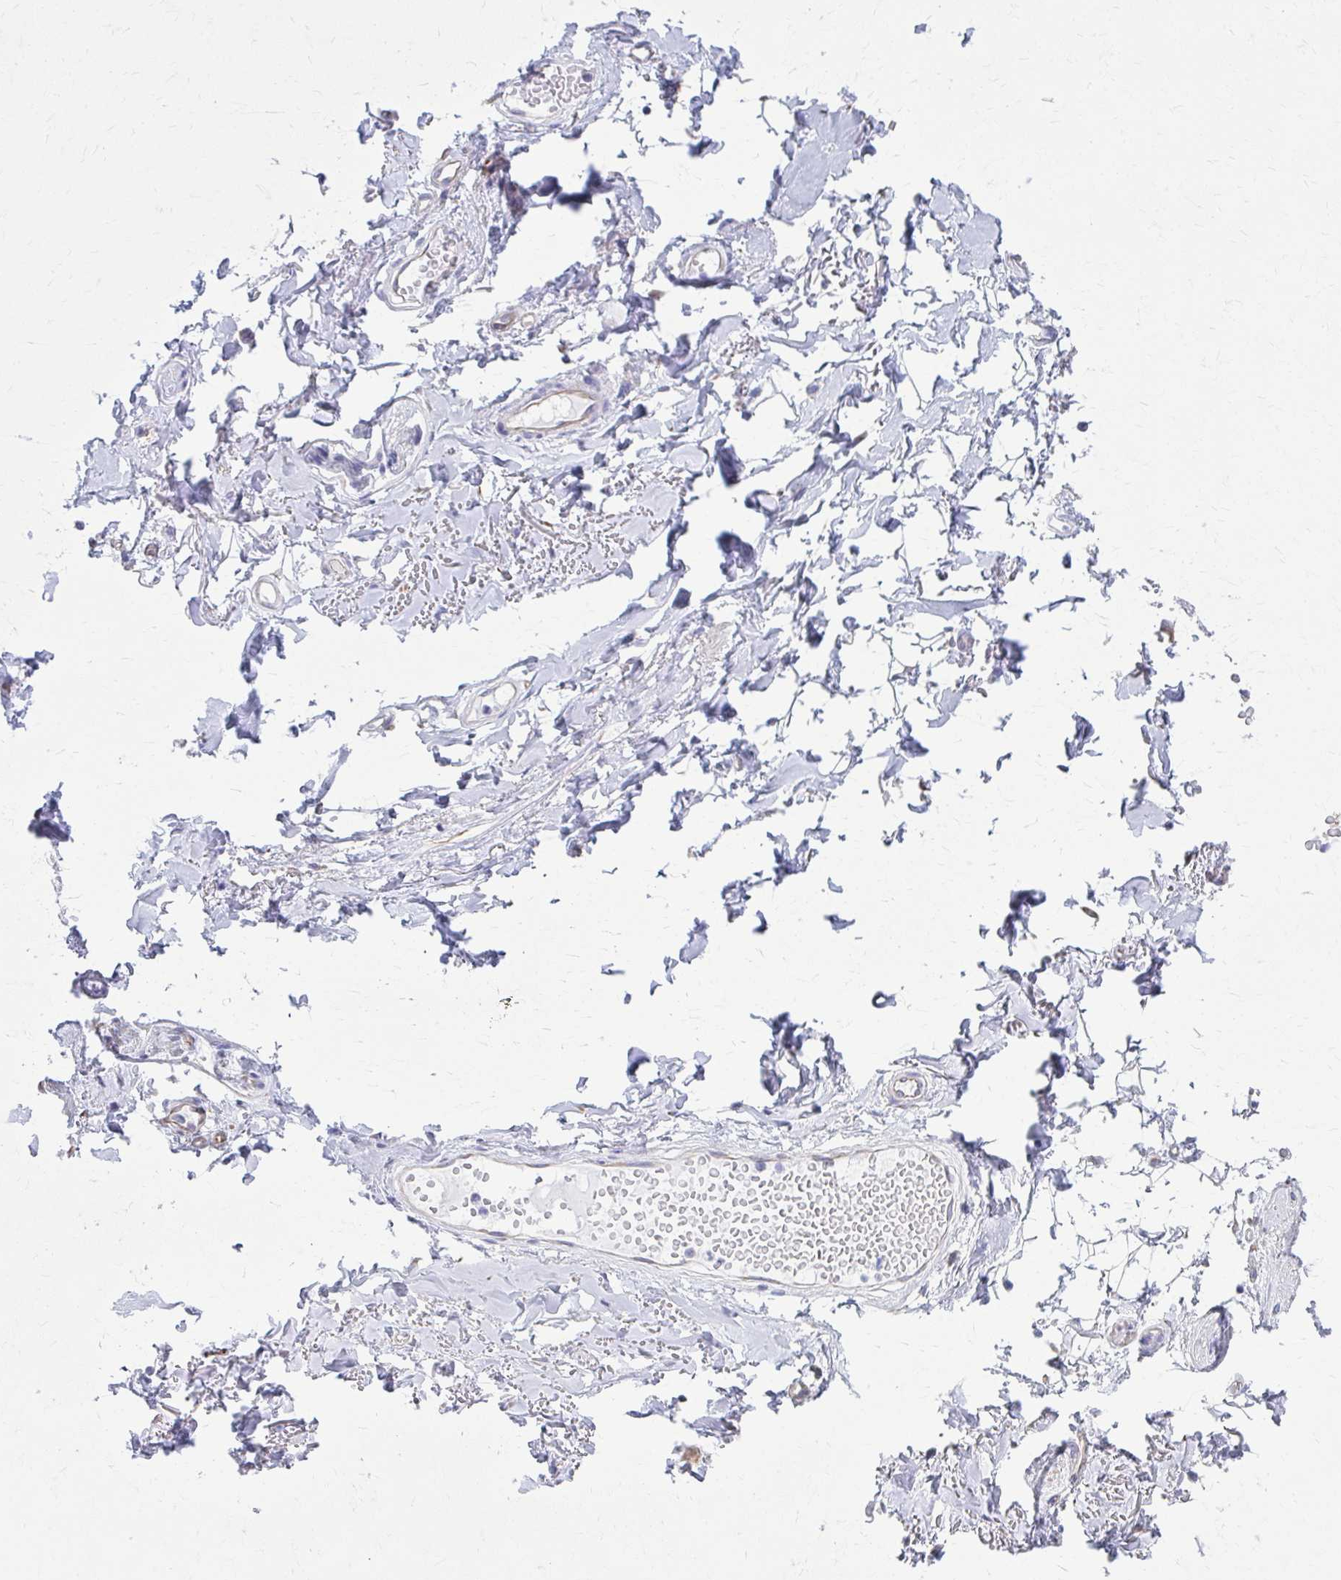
{"staining": {"intensity": "negative", "quantity": "none", "location": "none"}, "tissue": "adipose tissue", "cell_type": "Adipocytes", "image_type": "normal", "snomed": [{"axis": "morphology", "description": "Normal tissue, NOS"}, {"axis": "topography", "description": "Anal"}, {"axis": "topography", "description": "Peripheral nerve tissue"}], "caption": "The image shows no significant staining in adipocytes of adipose tissue.", "gene": "GFAP", "patient": {"sex": "male", "age": 78}}